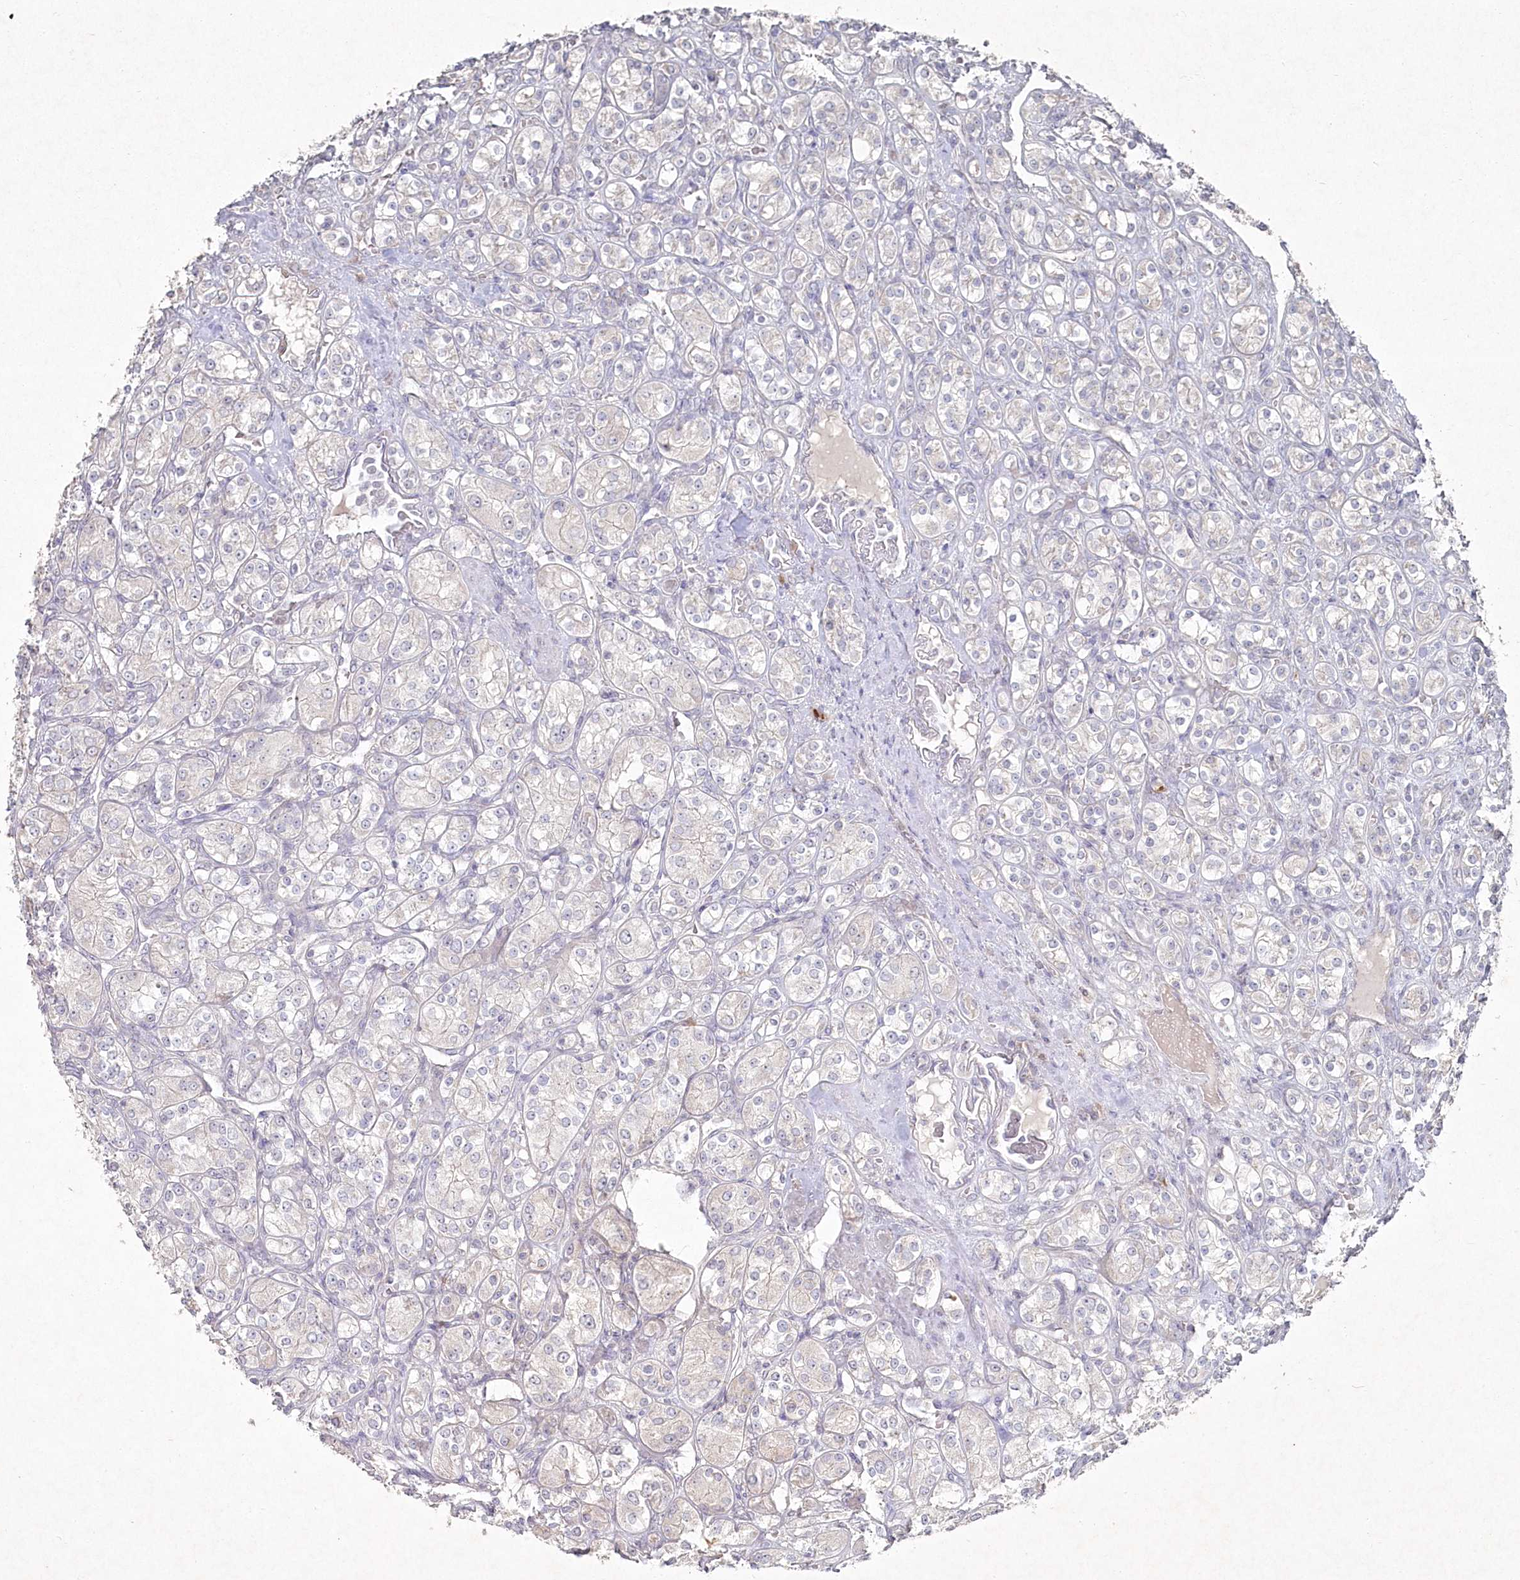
{"staining": {"intensity": "negative", "quantity": "none", "location": "none"}, "tissue": "renal cancer", "cell_type": "Tumor cells", "image_type": "cancer", "snomed": [{"axis": "morphology", "description": "Adenocarcinoma, NOS"}, {"axis": "topography", "description": "Kidney"}], "caption": "Tumor cells are negative for protein expression in human adenocarcinoma (renal). The staining is performed using DAB brown chromogen with nuclei counter-stained in using hematoxylin.", "gene": "TGFBRAP1", "patient": {"sex": "male", "age": 77}}